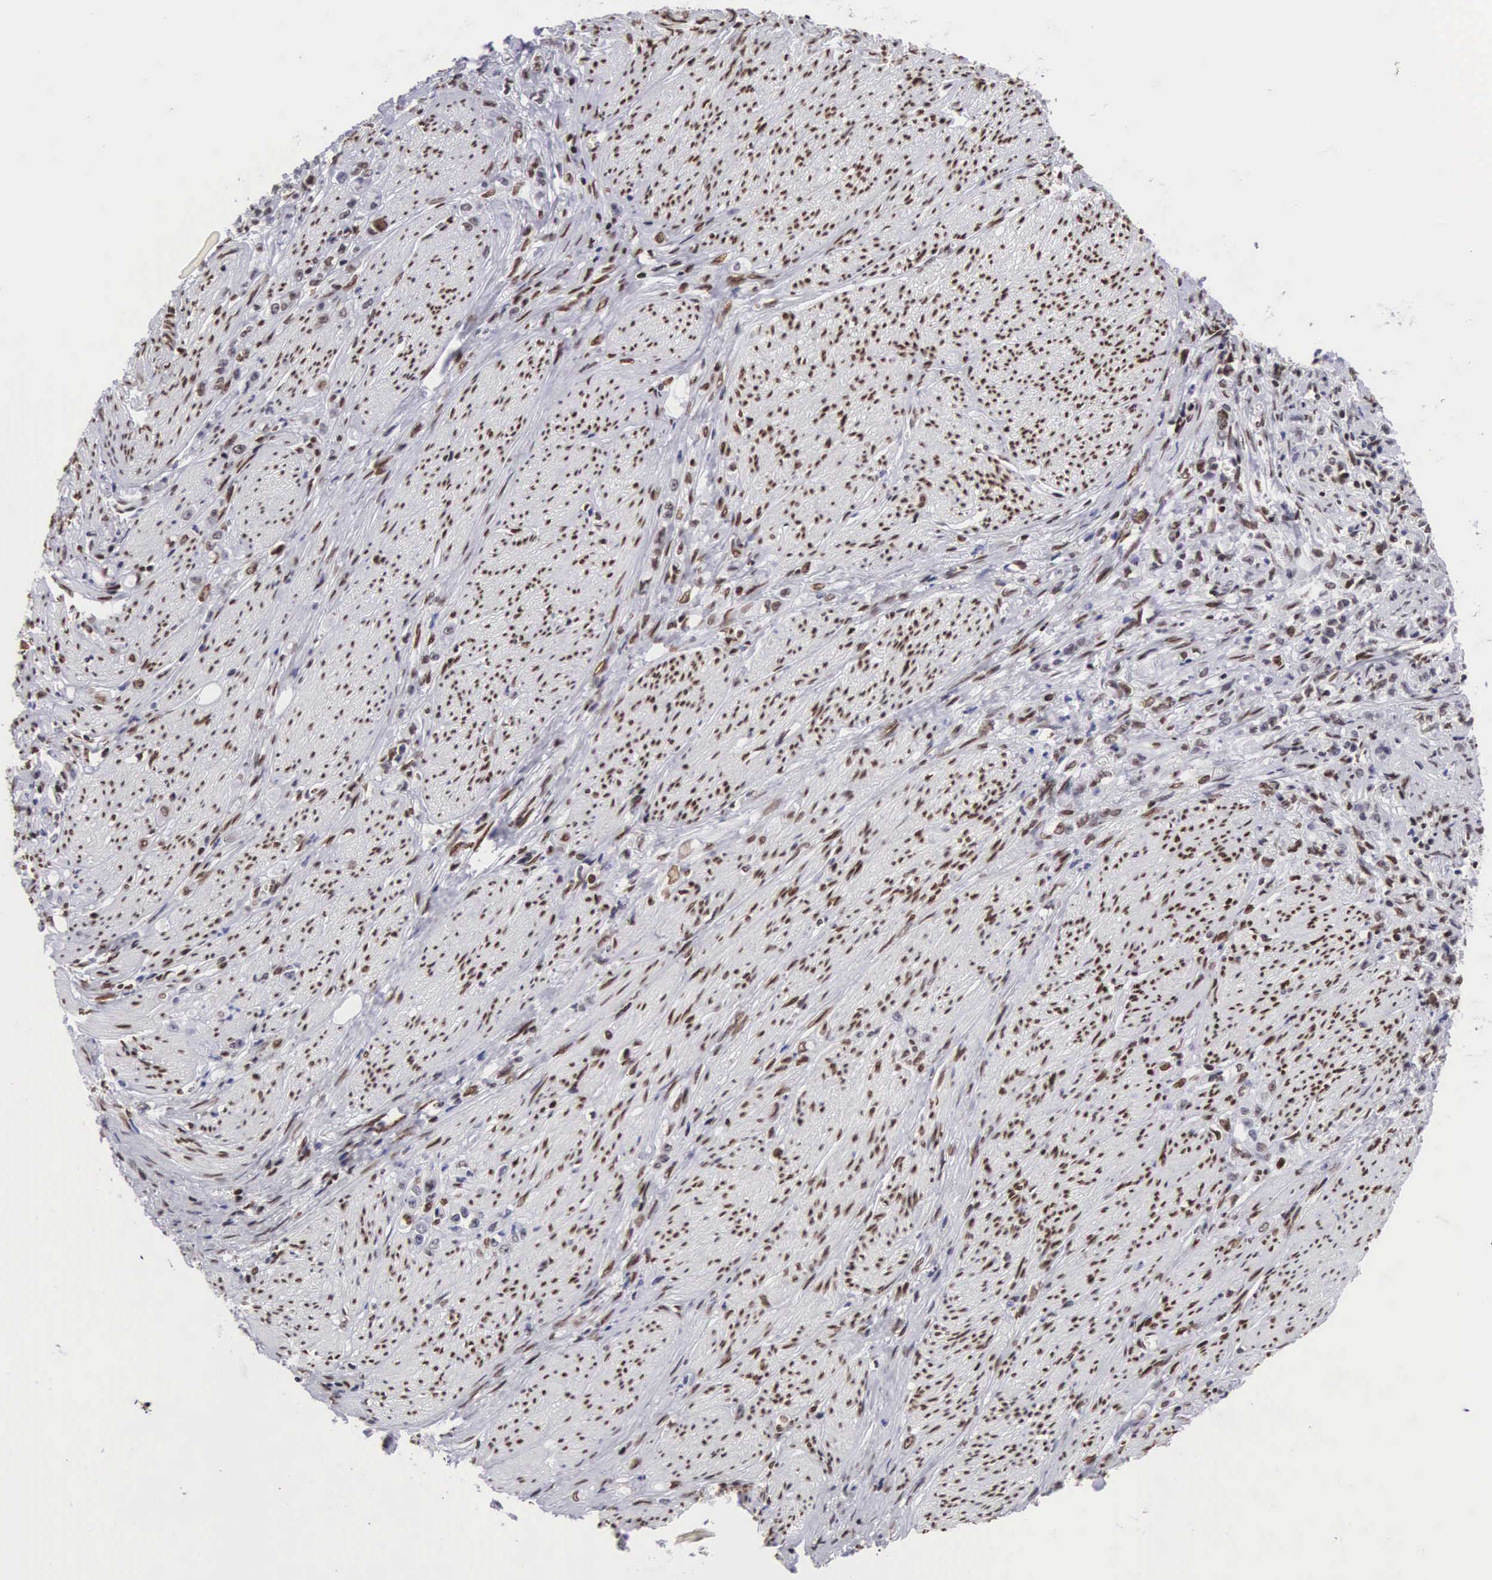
{"staining": {"intensity": "weak", "quantity": "25%-75%", "location": "nuclear"}, "tissue": "stomach cancer", "cell_type": "Tumor cells", "image_type": "cancer", "snomed": [{"axis": "morphology", "description": "Adenocarcinoma, NOS"}, {"axis": "topography", "description": "Stomach"}], "caption": "IHC (DAB) staining of stomach adenocarcinoma displays weak nuclear protein staining in approximately 25%-75% of tumor cells.", "gene": "MECP2", "patient": {"sex": "male", "age": 72}}